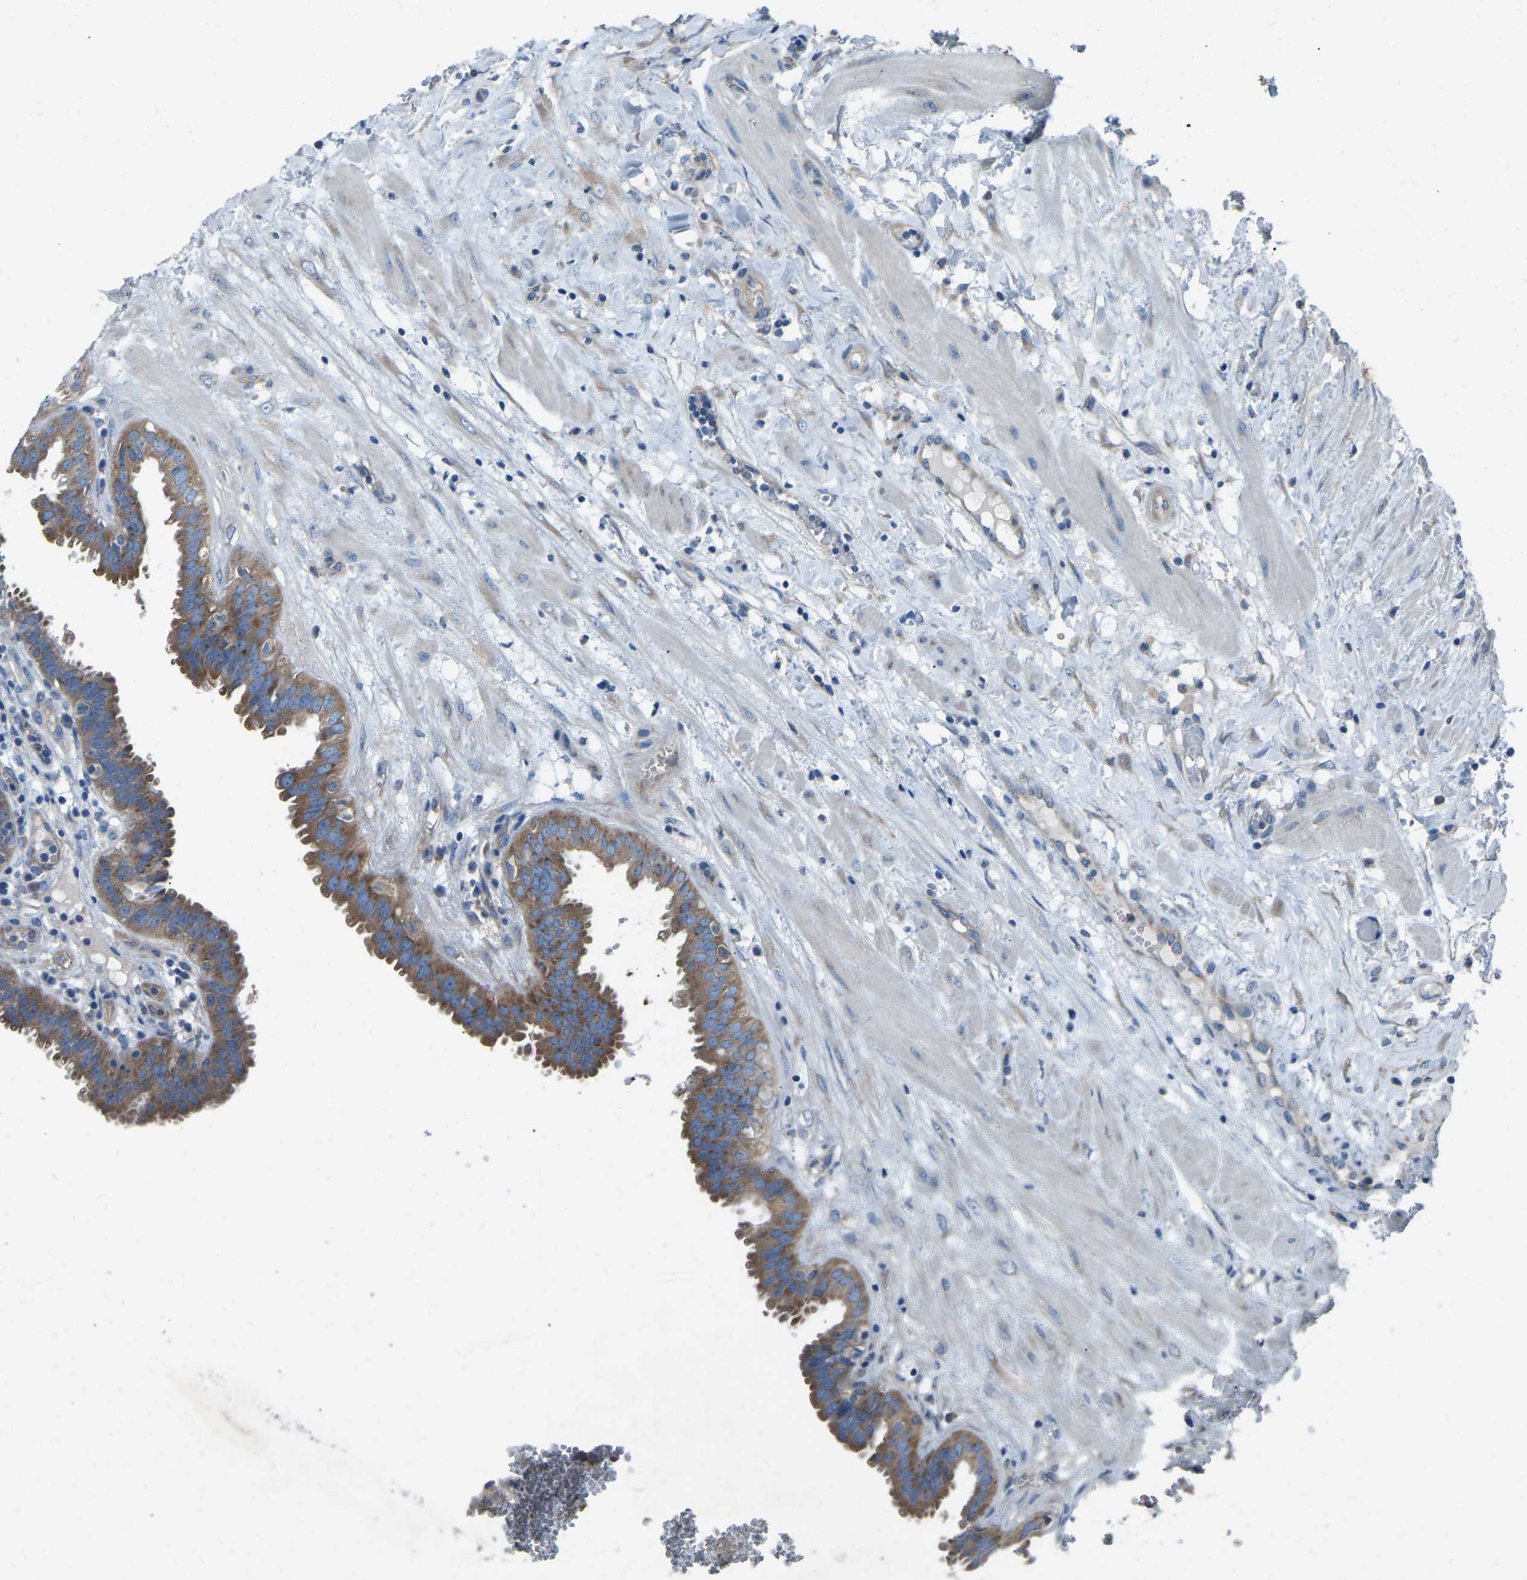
{"staining": {"intensity": "moderate", "quantity": ">75%", "location": "cytoplasmic/membranous"}, "tissue": "seminal vesicle", "cell_type": "Glandular cells", "image_type": "normal", "snomed": [{"axis": "morphology", "description": "Normal tissue, NOS"}, {"axis": "morphology", "description": "Adenocarcinoma, High grade"}, {"axis": "topography", "description": "Prostate"}, {"axis": "topography", "description": "Seminal veicle"}], "caption": "The immunohistochemical stain shows moderate cytoplasmic/membranous positivity in glandular cells of benign seminal vesicle. The protein of interest is shown in brown color, while the nuclei are stained blue.", "gene": "AIMP1", "patient": {"sex": "male", "age": 55}}